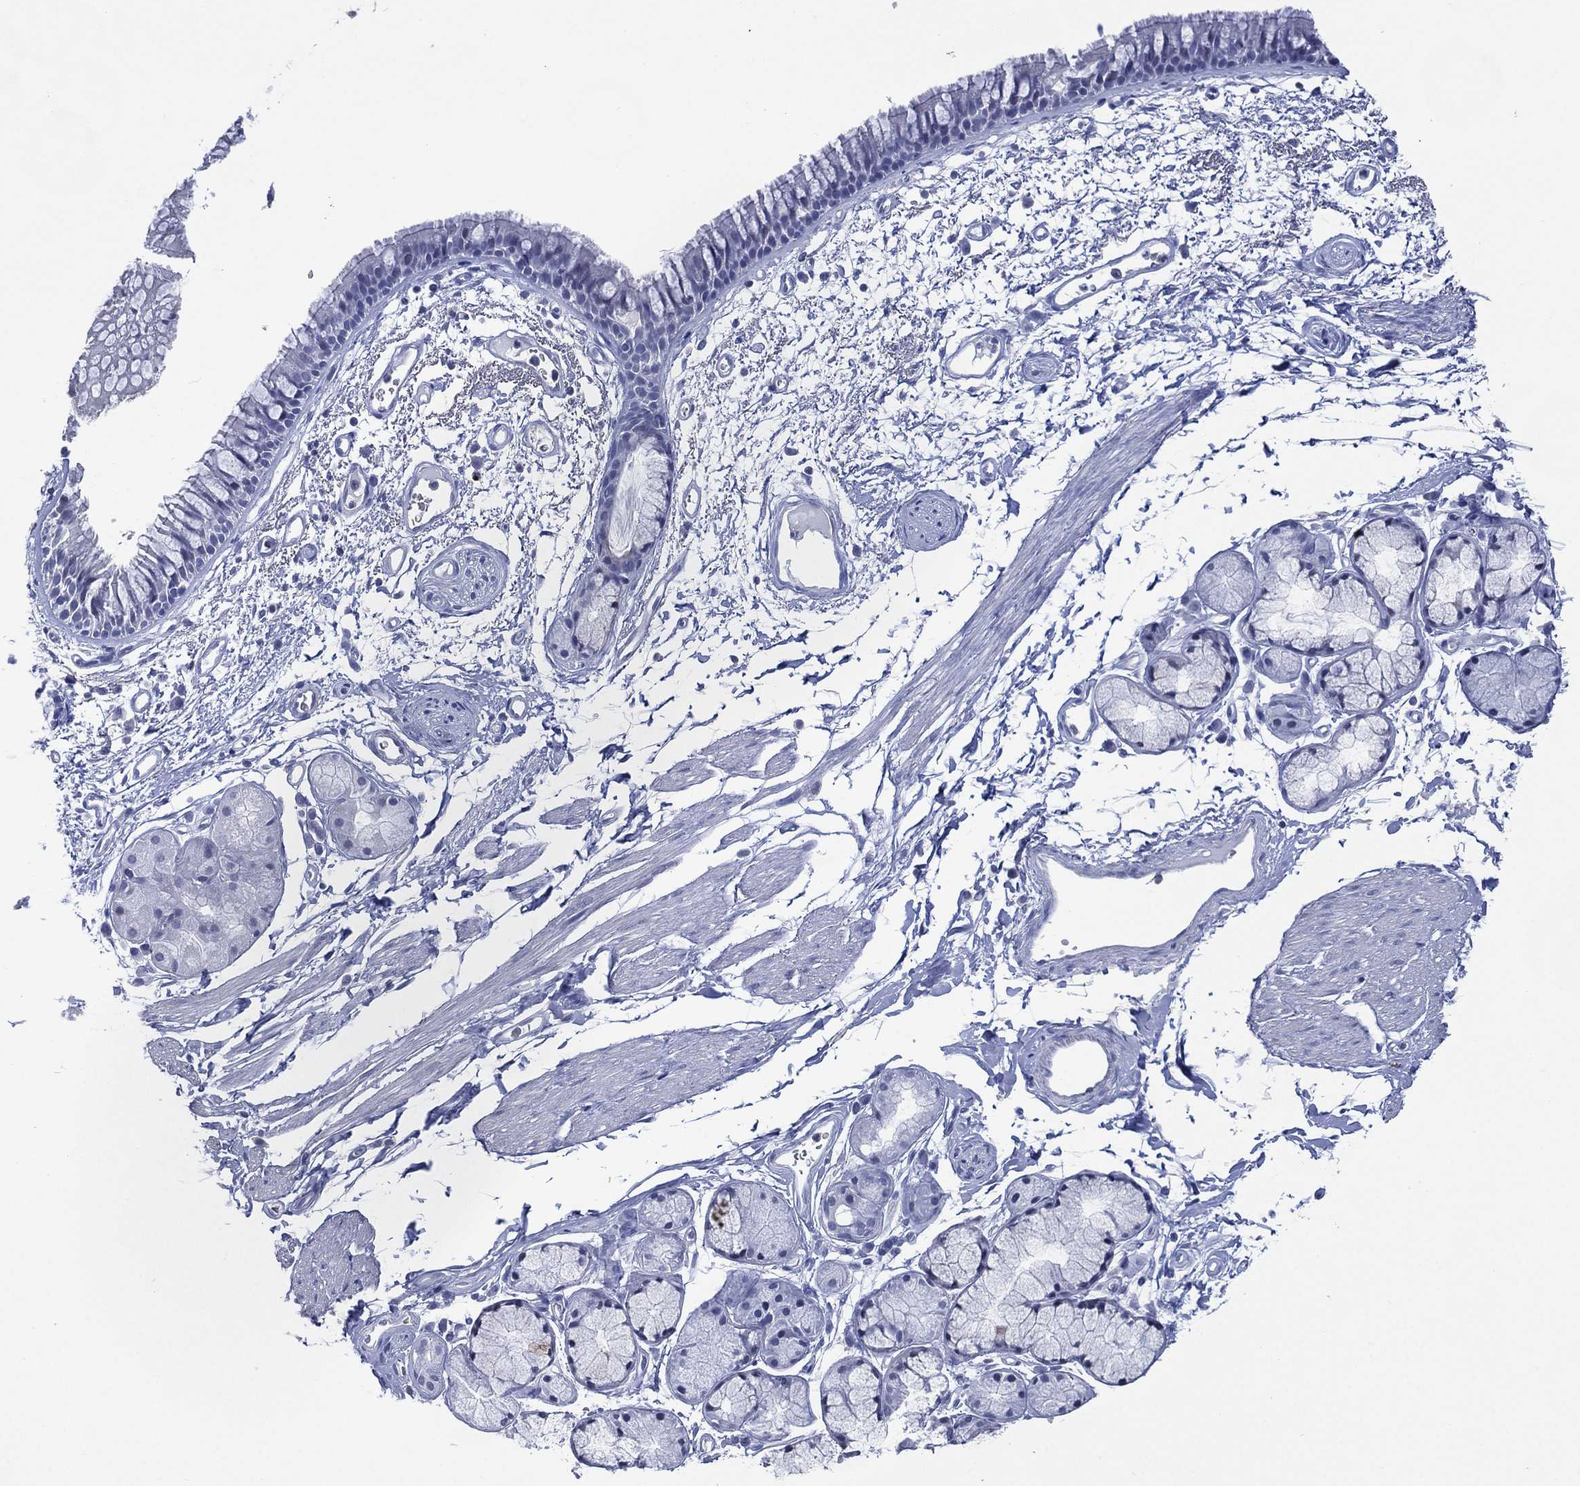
{"staining": {"intensity": "negative", "quantity": "none", "location": "none"}, "tissue": "bronchus", "cell_type": "Respiratory epithelial cells", "image_type": "normal", "snomed": [{"axis": "morphology", "description": "Normal tissue, NOS"}, {"axis": "topography", "description": "Cartilage tissue"}, {"axis": "topography", "description": "Bronchus"}], "caption": "This is a micrograph of immunohistochemistry (IHC) staining of benign bronchus, which shows no staining in respiratory epithelial cells. (DAB IHC, high magnification).", "gene": "TMEM247", "patient": {"sex": "male", "age": 66}}